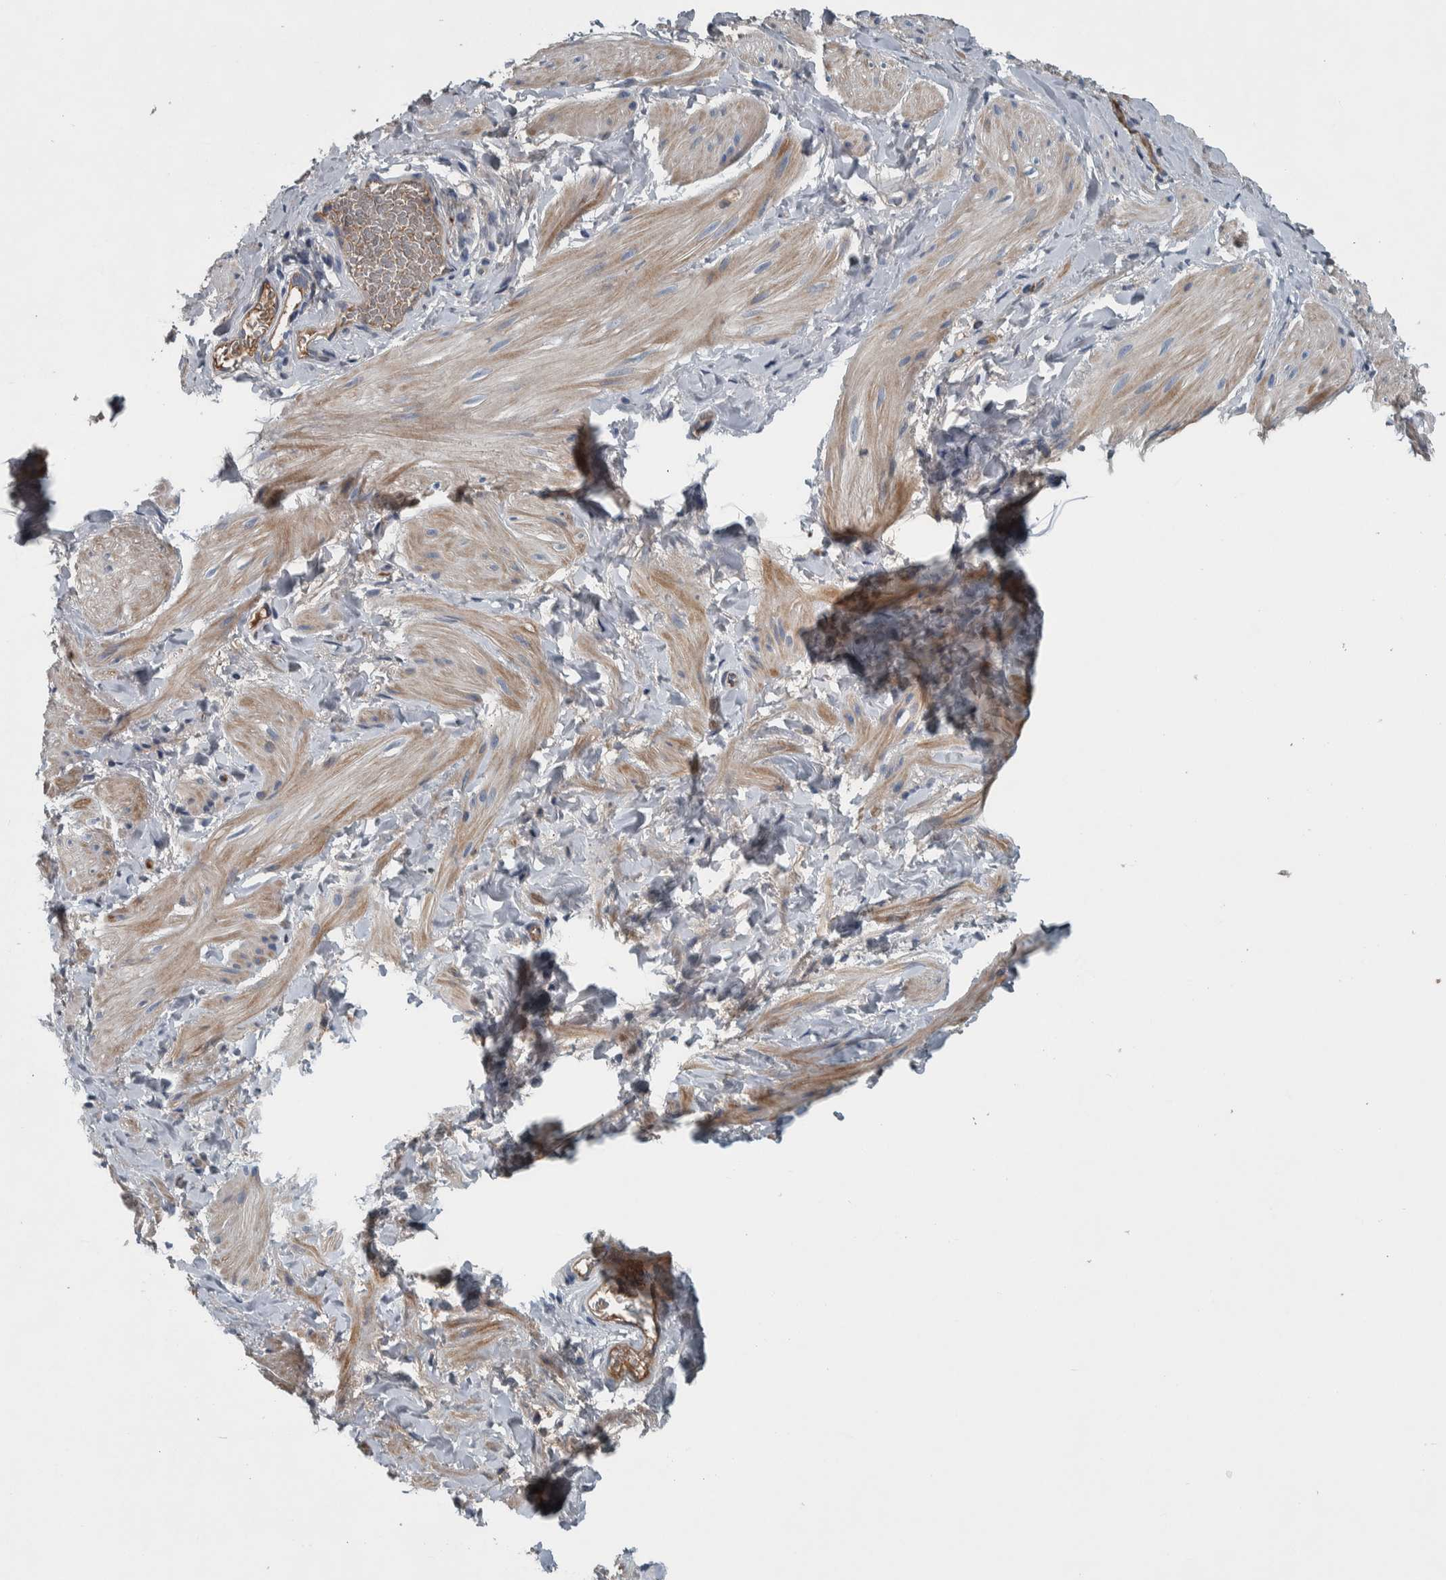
{"staining": {"intensity": "moderate", "quantity": ">75%", "location": "cytoplasmic/membranous"}, "tissue": "smooth muscle", "cell_type": "Smooth muscle cells", "image_type": "normal", "snomed": [{"axis": "morphology", "description": "Normal tissue, NOS"}, {"axis": "topography", "description": "Smooth muscle"}], "caption": "A photomicrograph of smooth muscle stained for a protein reveals moderate cytoplasmic/membranous brown staining in smooth muscle cells.", "gene": "SERPINC1", "patient": {"sex": "male", "age": 16}}